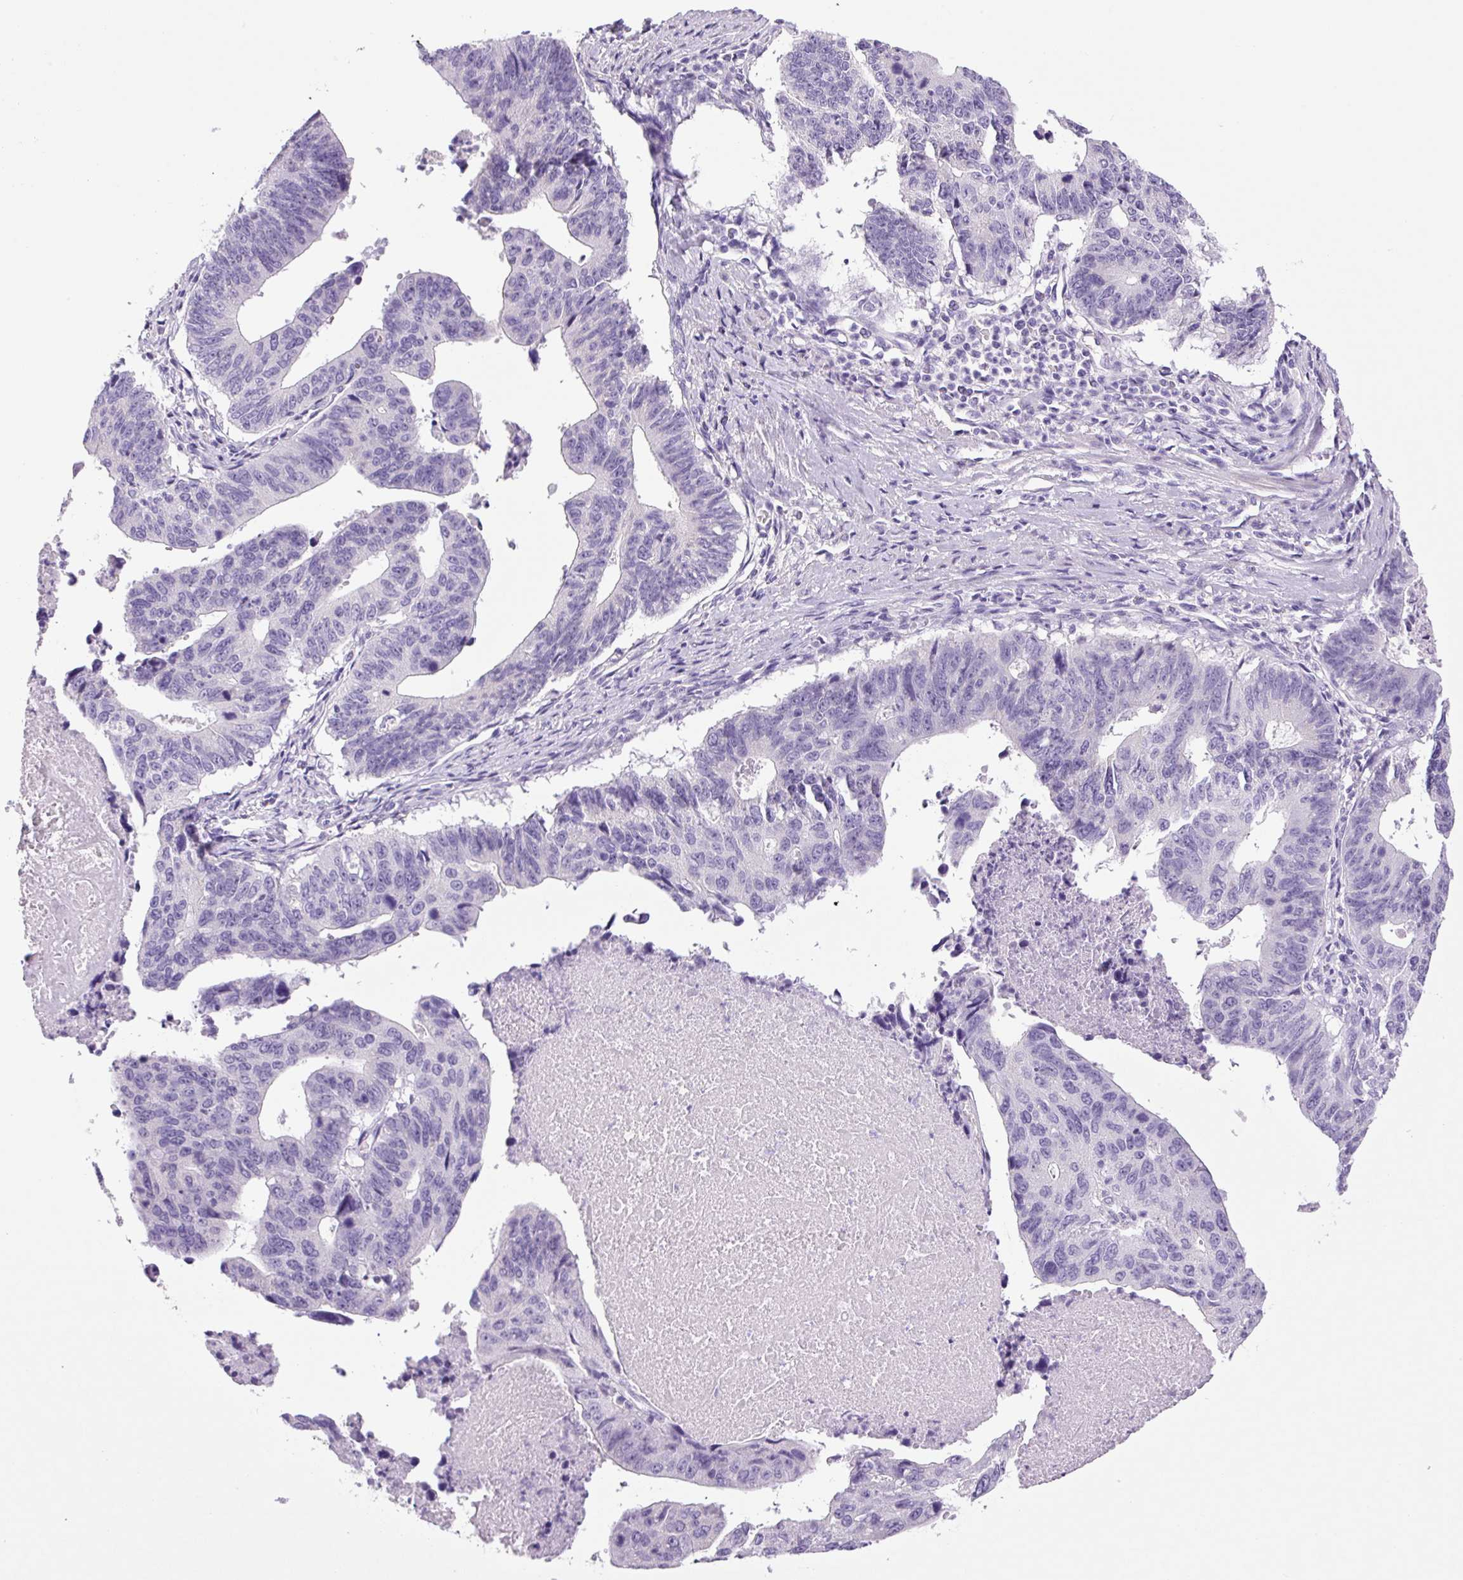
{"staining": {"intensity": "negative", "quantity": "none", "location": "none"}, "tissue": "stomach cancer", "cell_type": "Tumor cells", "image_type": "cancer", "snomed": [{"axis": "morphology", "description": "Adenocarcinoma, NOS"}, {"axis": "topography", "description": "Stomach"}], "caption": "IHC of stomach cancer displays no staining in tumor cells. (DAB IHC with hematoxylin counter stain).", "gene": "CHGA", "patient": {"sex": "male", "age": 59}}